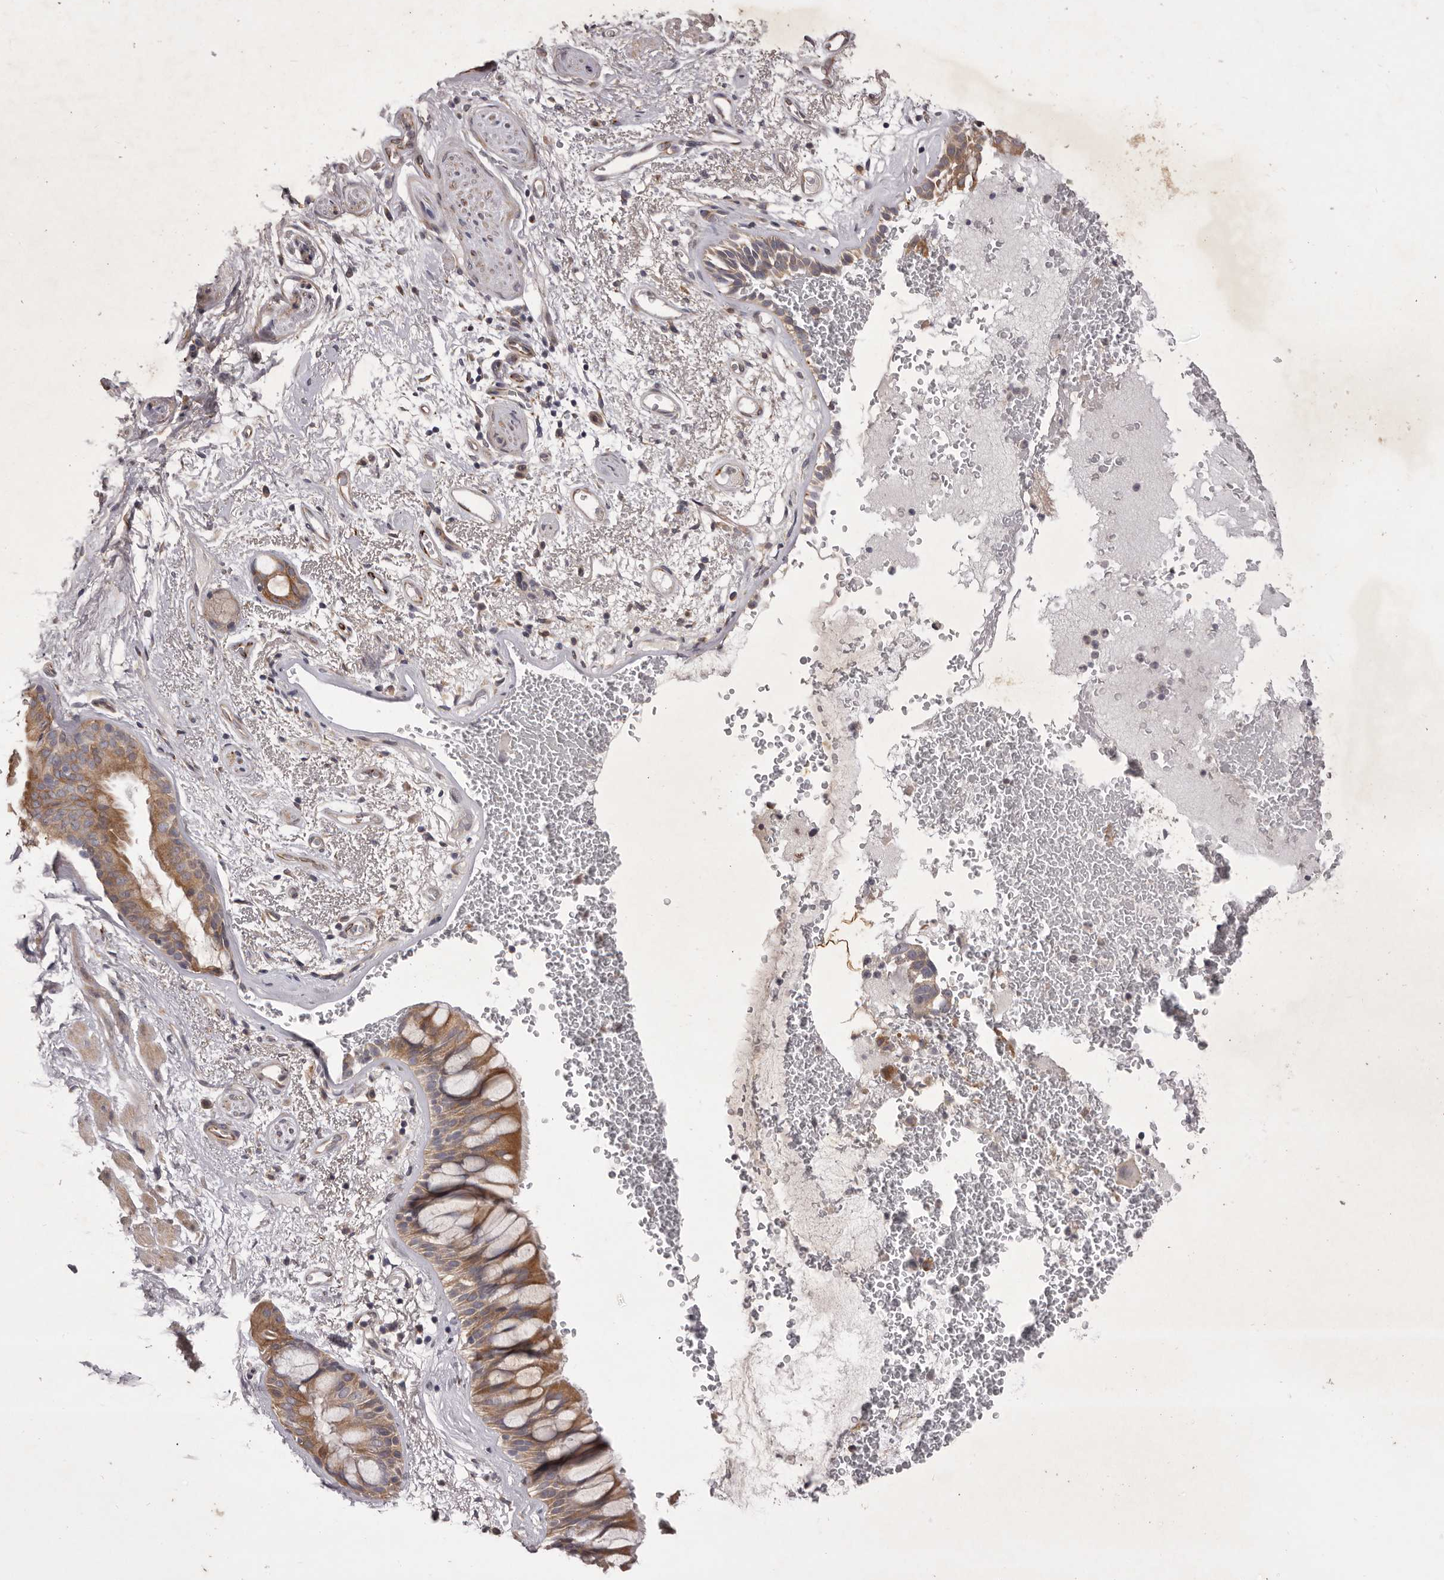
{"staining": {"intensity": "moderate", "quantity": ">75%", "location": "cytoplasmic/membranous"}, "tissue": "bronchus", "cell_type": "Respiratory epithelial cells", "image_type": "normal", "snomed": [{"axis": "morphology", "description": "Normal tissue, NOS"}, {"axis": "morphology", "description": "Squamous cell carcinoma, NOS"}, {"axis": "topography", "description": "Lymph node"}, {"axis": "topography", "description": "Bronchus"}, {"axis": "topography", "description": "Lung"}], "caption": "IHC of unremarkable bronchus reveals medium levels of moderate cytoplasmic/membranous staining in approximately >75% of respiratory epithelial cells.", "gene": "PNRC1", "patient": {"sex": "male", "age": 66}}